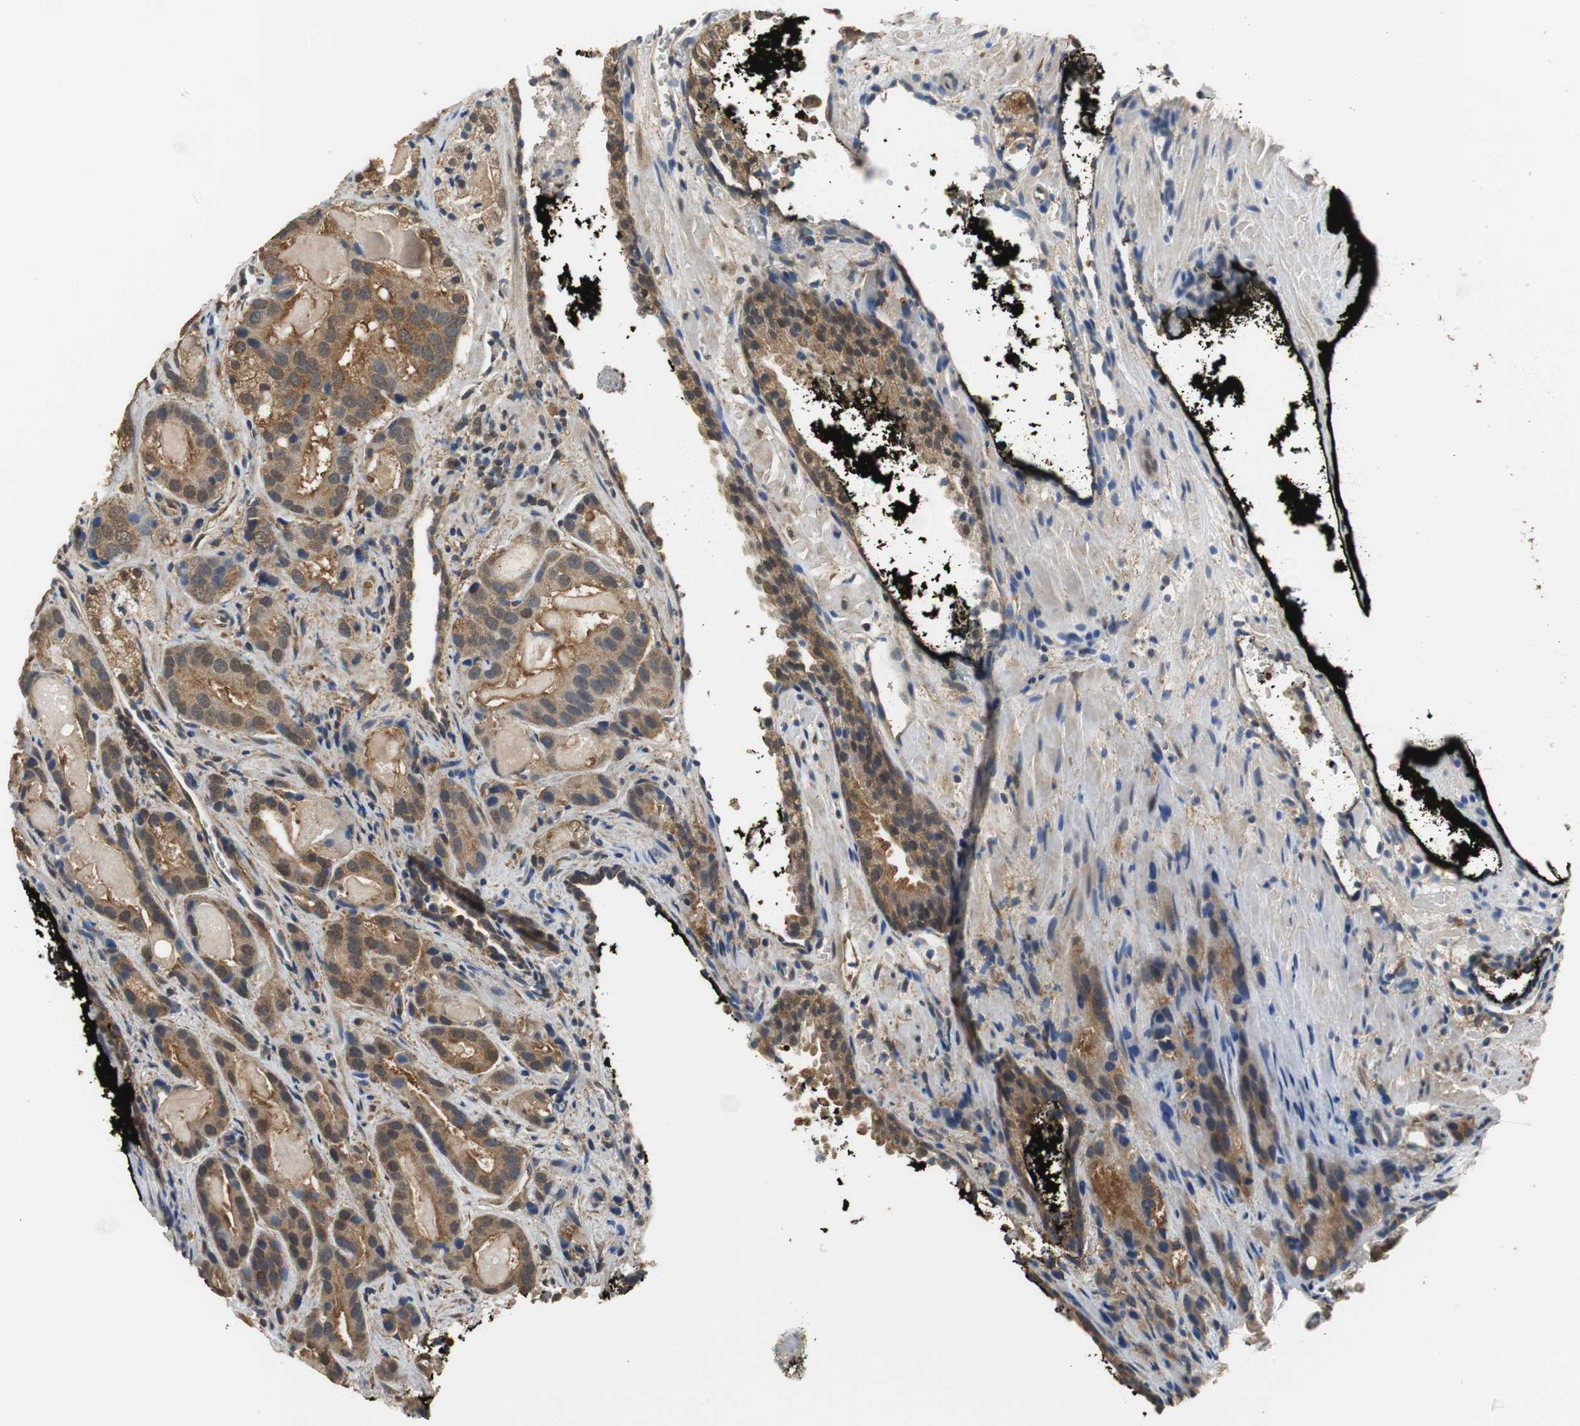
{"staining": {"intensity": "moderate", "quantity": ">75%", "location": "cytoplasmic/membranous,nuclear"}, "tissue": "prostate cancer", "cell_type": "Tumor cells", "image_type": "cancer", "snomed": [{"axis": "morphology", "description": "Adenocarcinoma, High grade"}, {"axis": "topography", "description": "Prostate"}], "caption": "This histopathology image demonstrates prostate adenocarcinoma (high-grade) stained with immunohistochemistry (IHC) to label a protein in brown. The cytoplasmic/membranous and nuclear of tumor cells show moderate positivity for the protein. Nuclei are counter-stained blue.", "gene": "UBQLN2", "patient": {"sex": "male", "age": 58}}